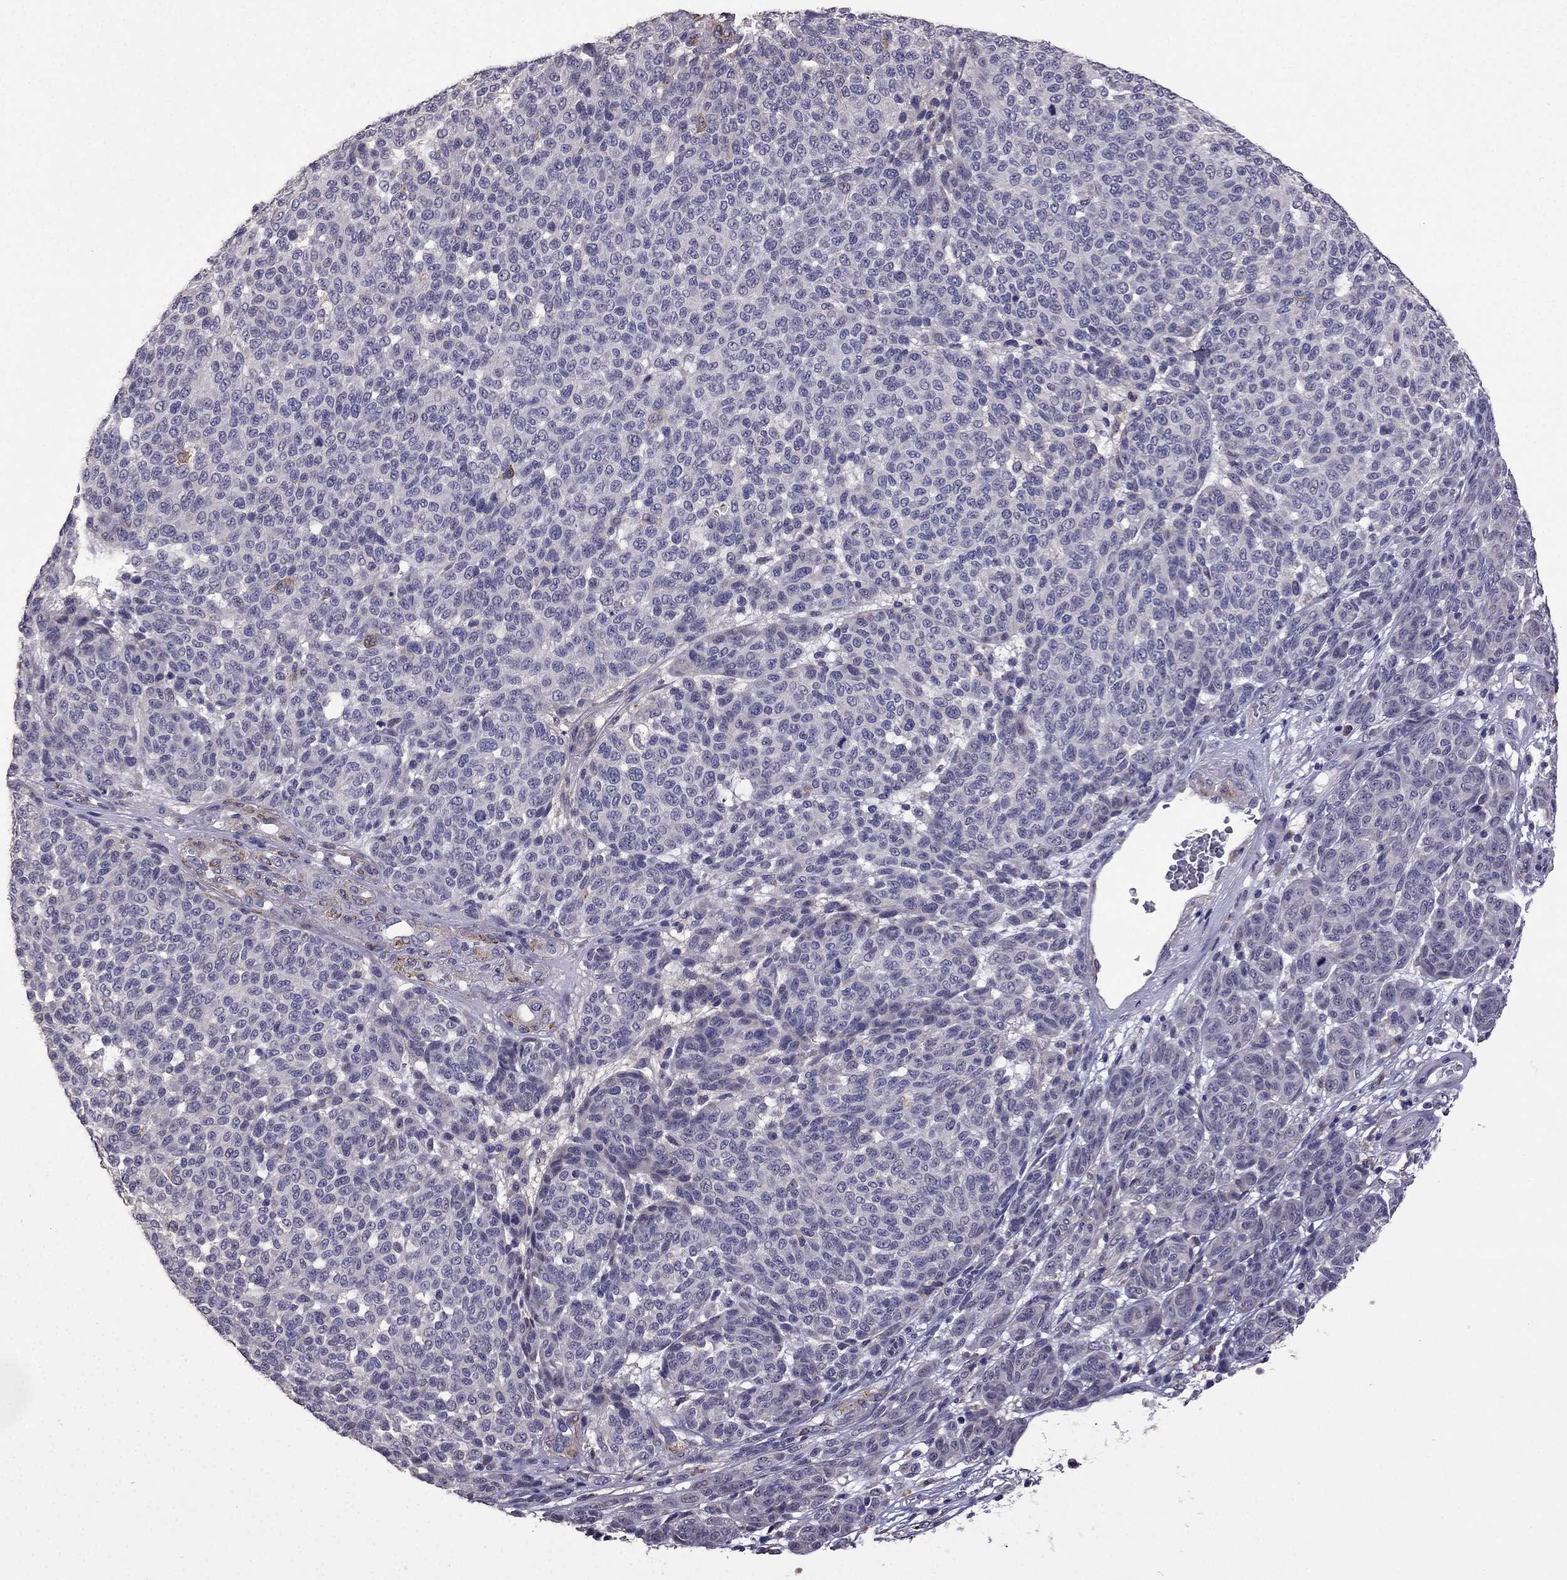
{"staining": {"intensity": "negative", "quantity": "none", "location": "none"}, "tissue": "melanoma", "cell_type": "Tumor cells", "image_type": "cancer", "snomed": [{"axis": "morphology", "description": "Malignant melanoma, NOS"}, {"axis": "topography", "description": "Skin"}], "caption": "An IHC photomicrograph of melanoma is shown. There is no staining in tumor cells of melanoma.", "gene": "CDH9", "patient": {"sex": "male", "age": 59}}